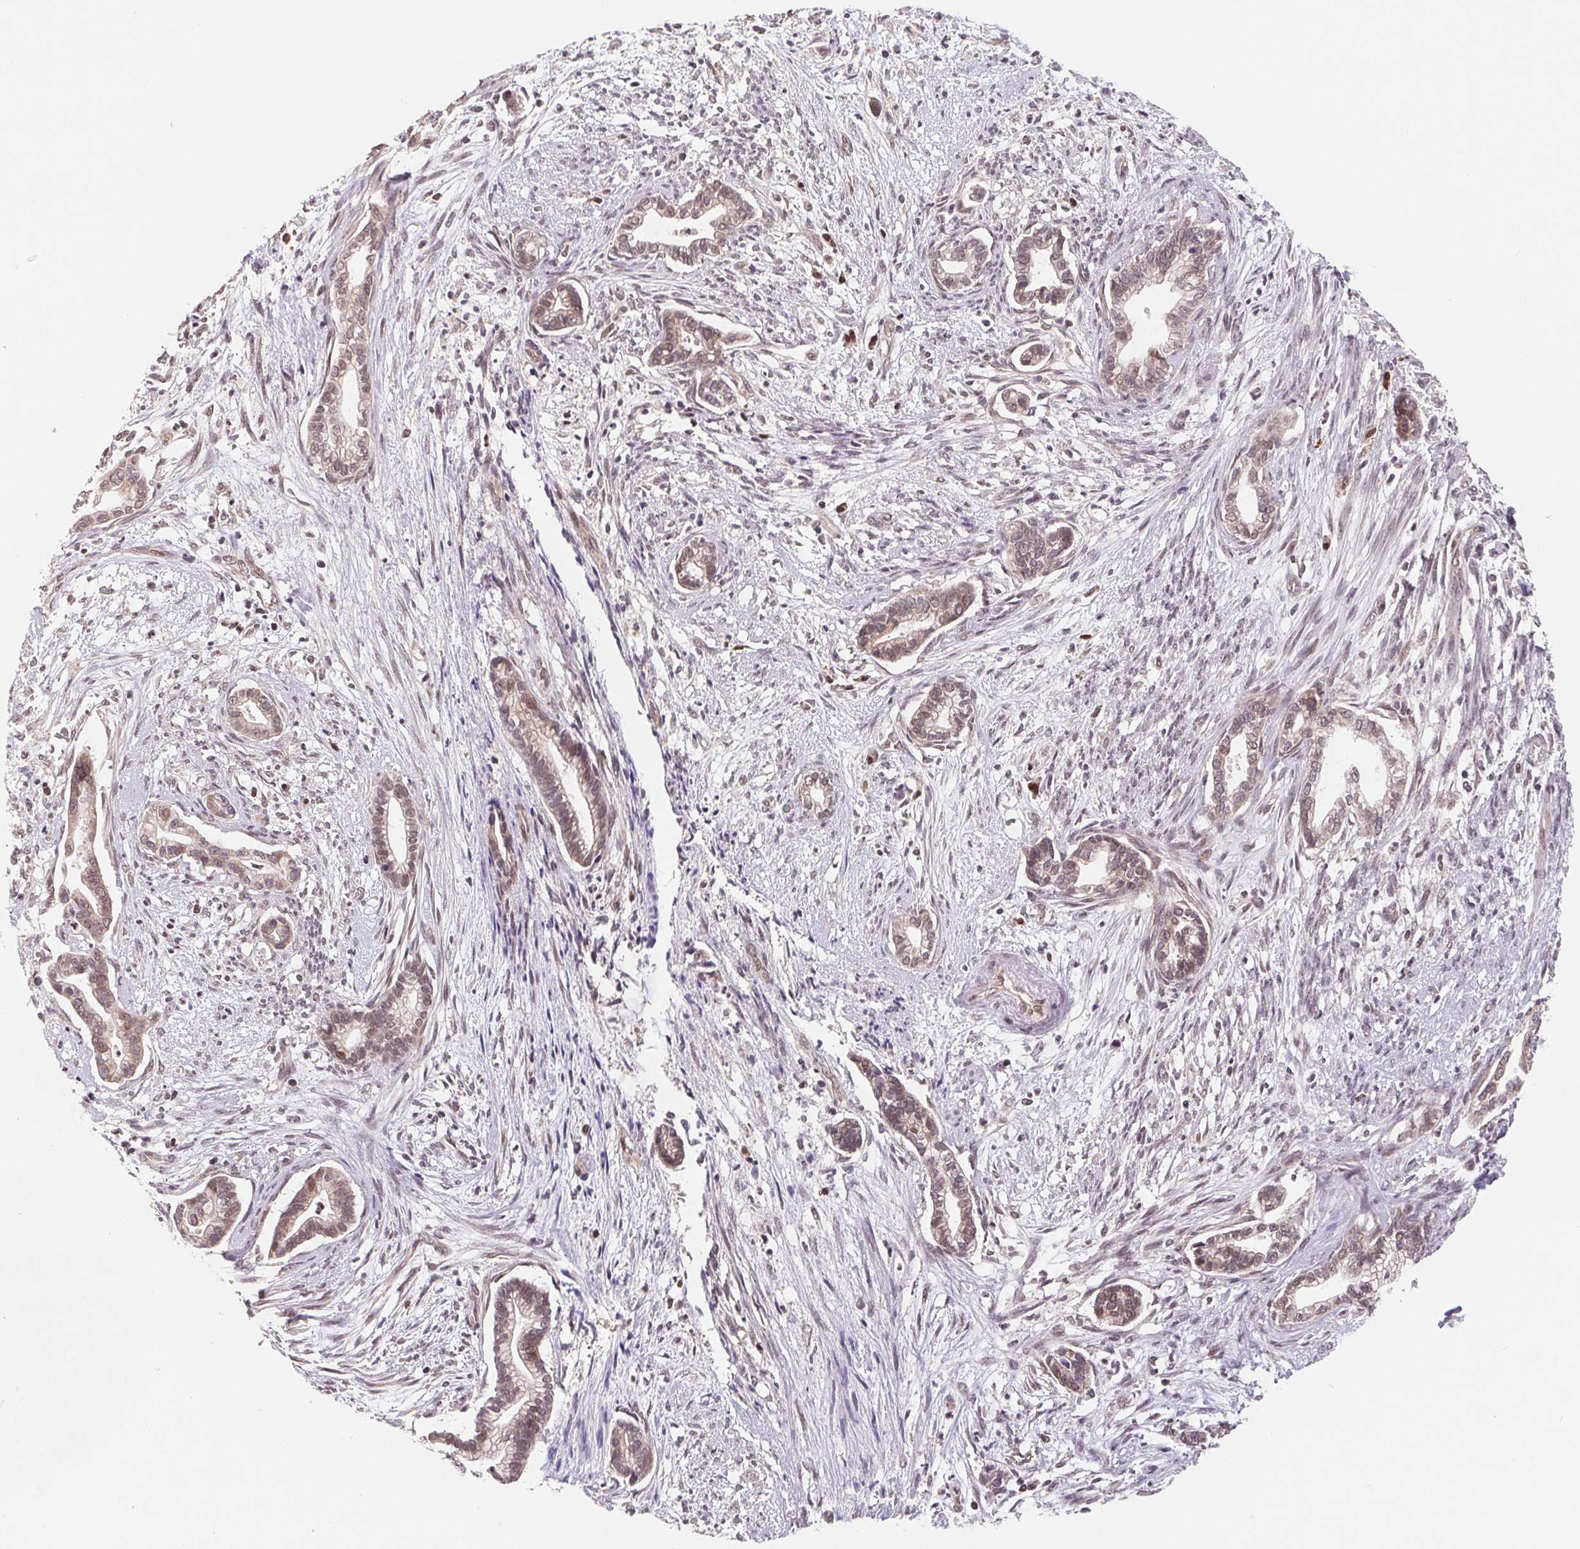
{"staining": {"intensity": "weak", "quantity": ">75%", "location": "nuclear"}, "tissue": "cervical cancer", "cell_type": "Tumor cells", "image_type": "cancer", "snomed": [{"axis": "morphology", "description": "Adenocarcinoma, NOS"}, {"axis": "topography", "description": "Cervix"}], "caption": "DAB immunohistochemical staining of human adenocarcinoma (cervical) exhibits weak nuclear protein expression in approximately >75% of tumor cells.", "gene": "HMGN3", "patient": {"sex": "female", "age": 62}}